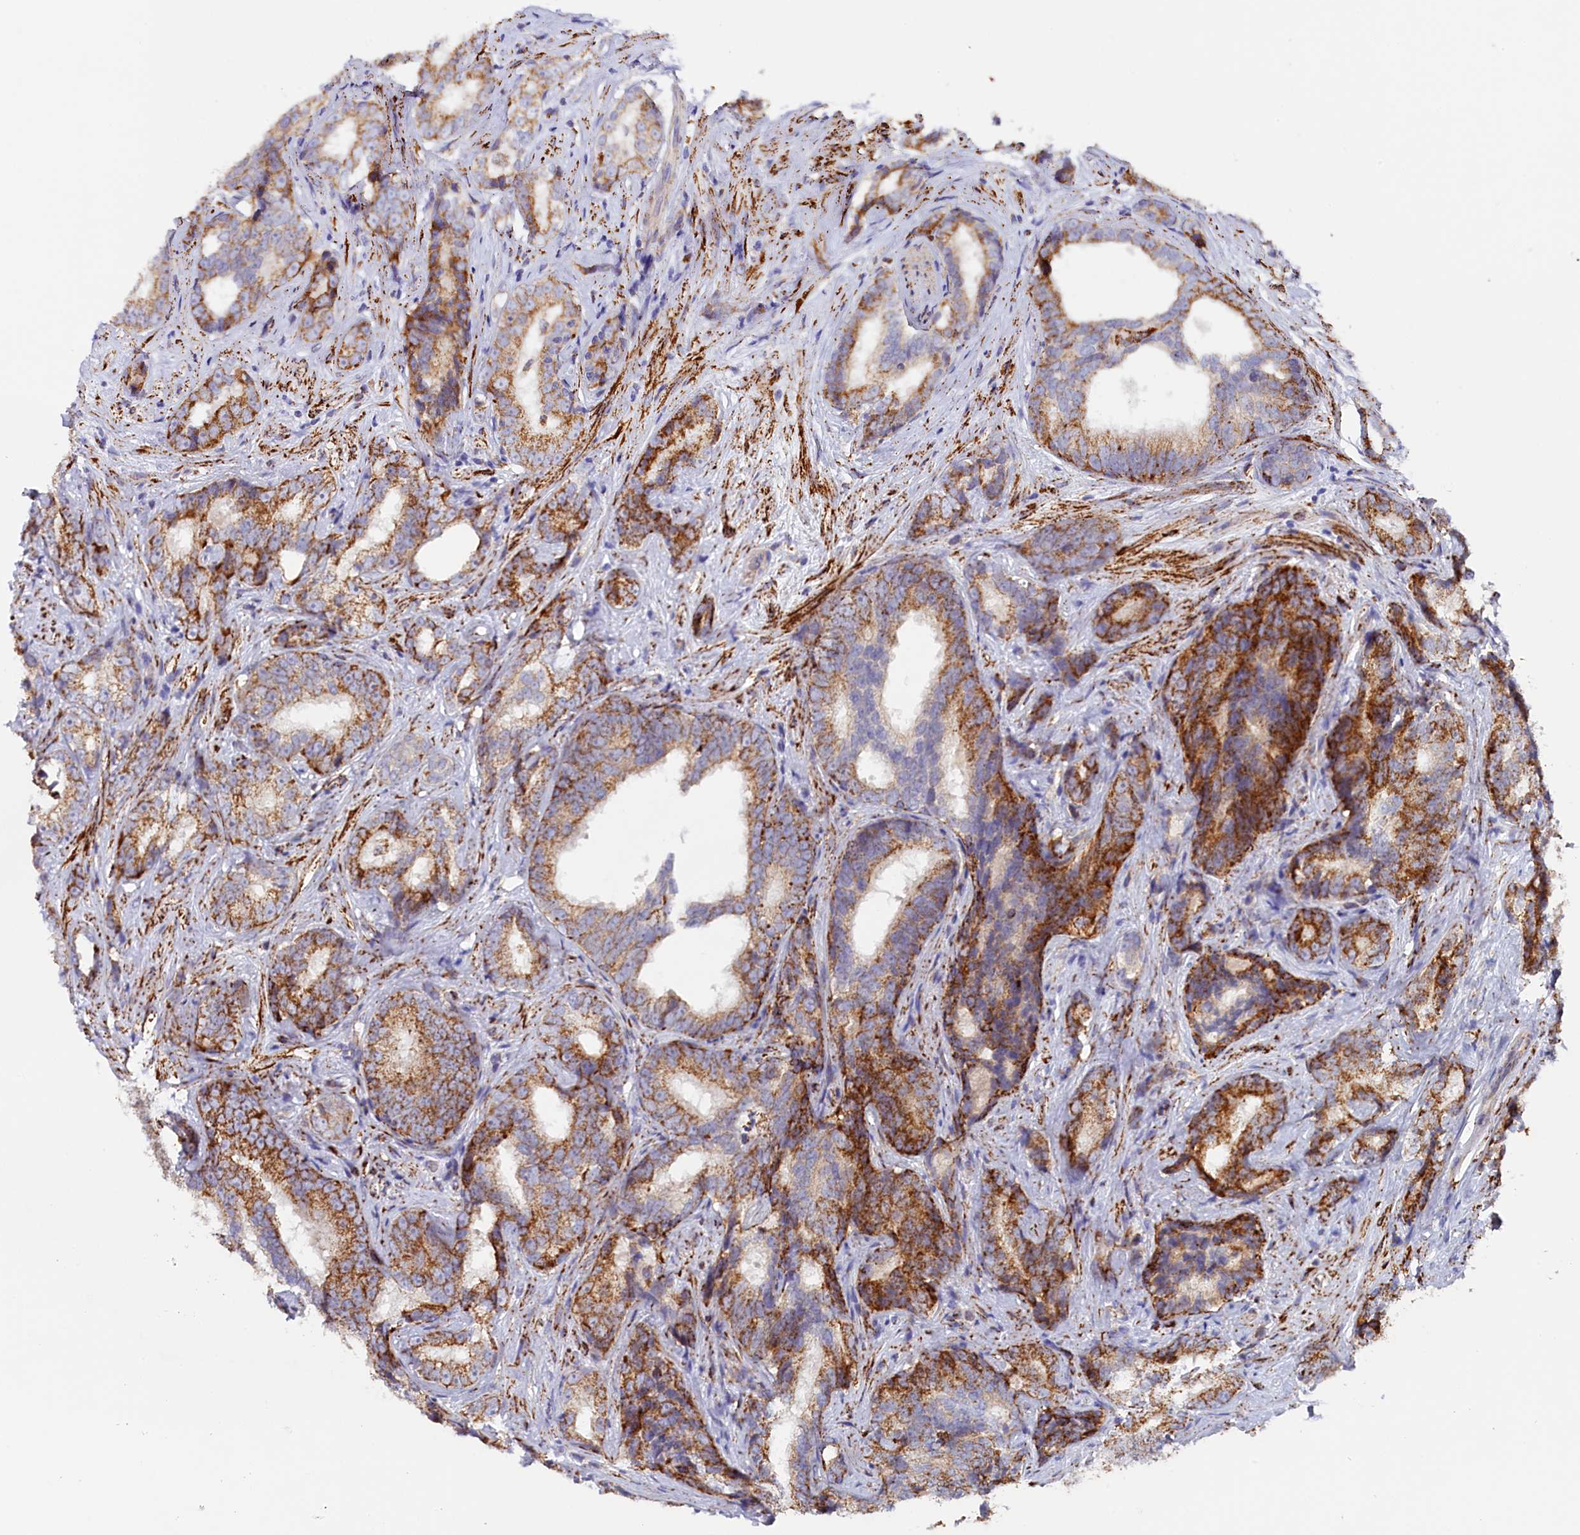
{"staining": {"intensity": "strong", "quantity": ">75%", "location": "cytoplasmic/membranous"}, "tissue": "prostate cancer", "cell_type": "Tumor cells", "image_type": "cancer", "snomed": [{"axis": "morphology", "description": "Adenocarcinoma, High grade"}, {"axis": "topography", "description": "Prostate"}], "caption": "This is an image of immunohistochemistry staining of prostate high-grade adenocarcinoma, which shows strong staining in the cytoplasmic/membranous of tumor cells.", "gene": "AKTIP", "patient": {"sex": "male", "age": 66}}